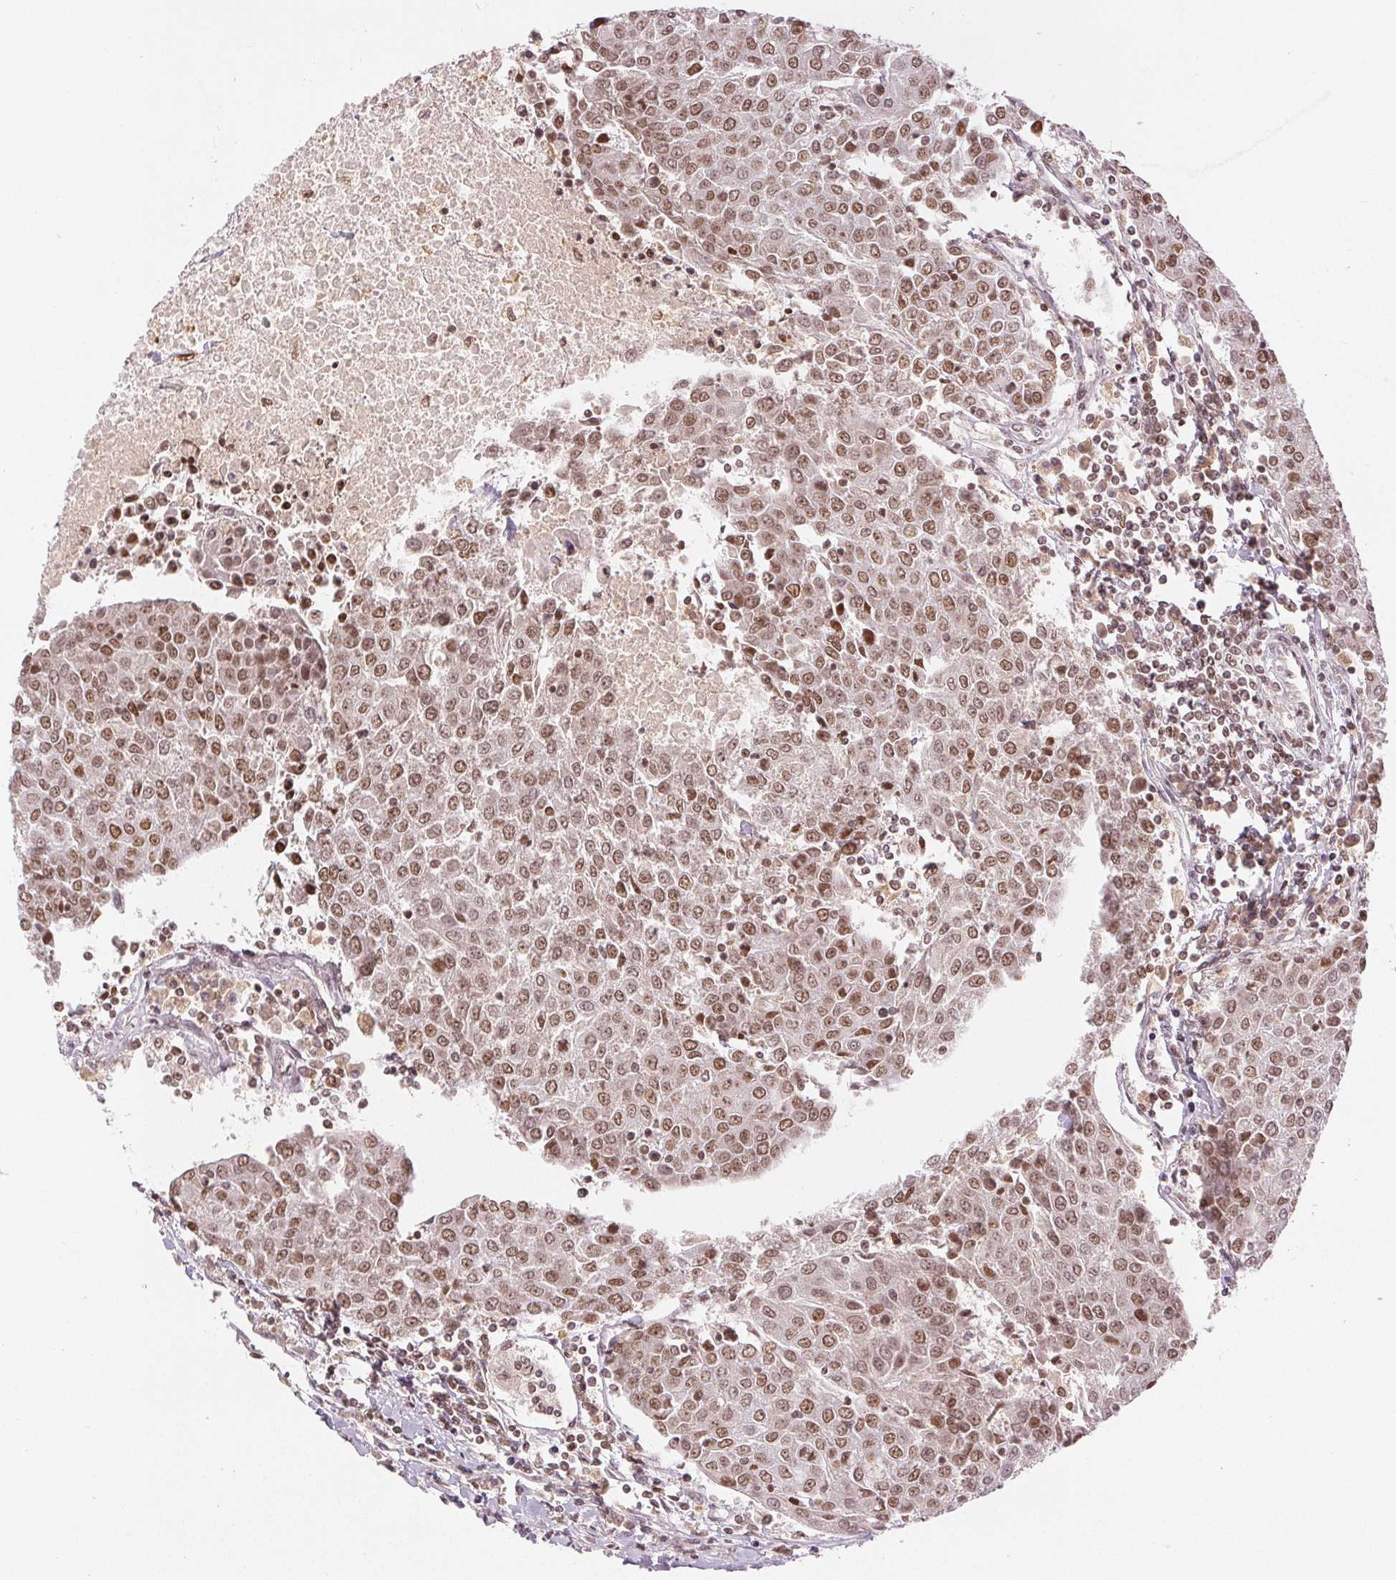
{"staining": {"intensity": "moderate", "quantity": ">75%", "location": "nuclear"}, "tissue": "urothelial cancer", "cell_type": "Tumor cells", "image_type": "cancer", "snomed": [{"axis": "morphology", "description": "Urothelial carcinoma, High grade"}, {"axis": "topography", "description": "Urinary bladder"}], "caption": "High-magnification brightfield microscopy of high-grade urothelial carcinoma stained with DAB (3,3'-diaminobenzidine) (brown) and counterstained with hematoxylin (blue). tumor cells exhibit moderate nuclear positivity is seen in approximately>75% of cells.", "gene": "DEK", "patient": {"sex": "female", "age": 85}}